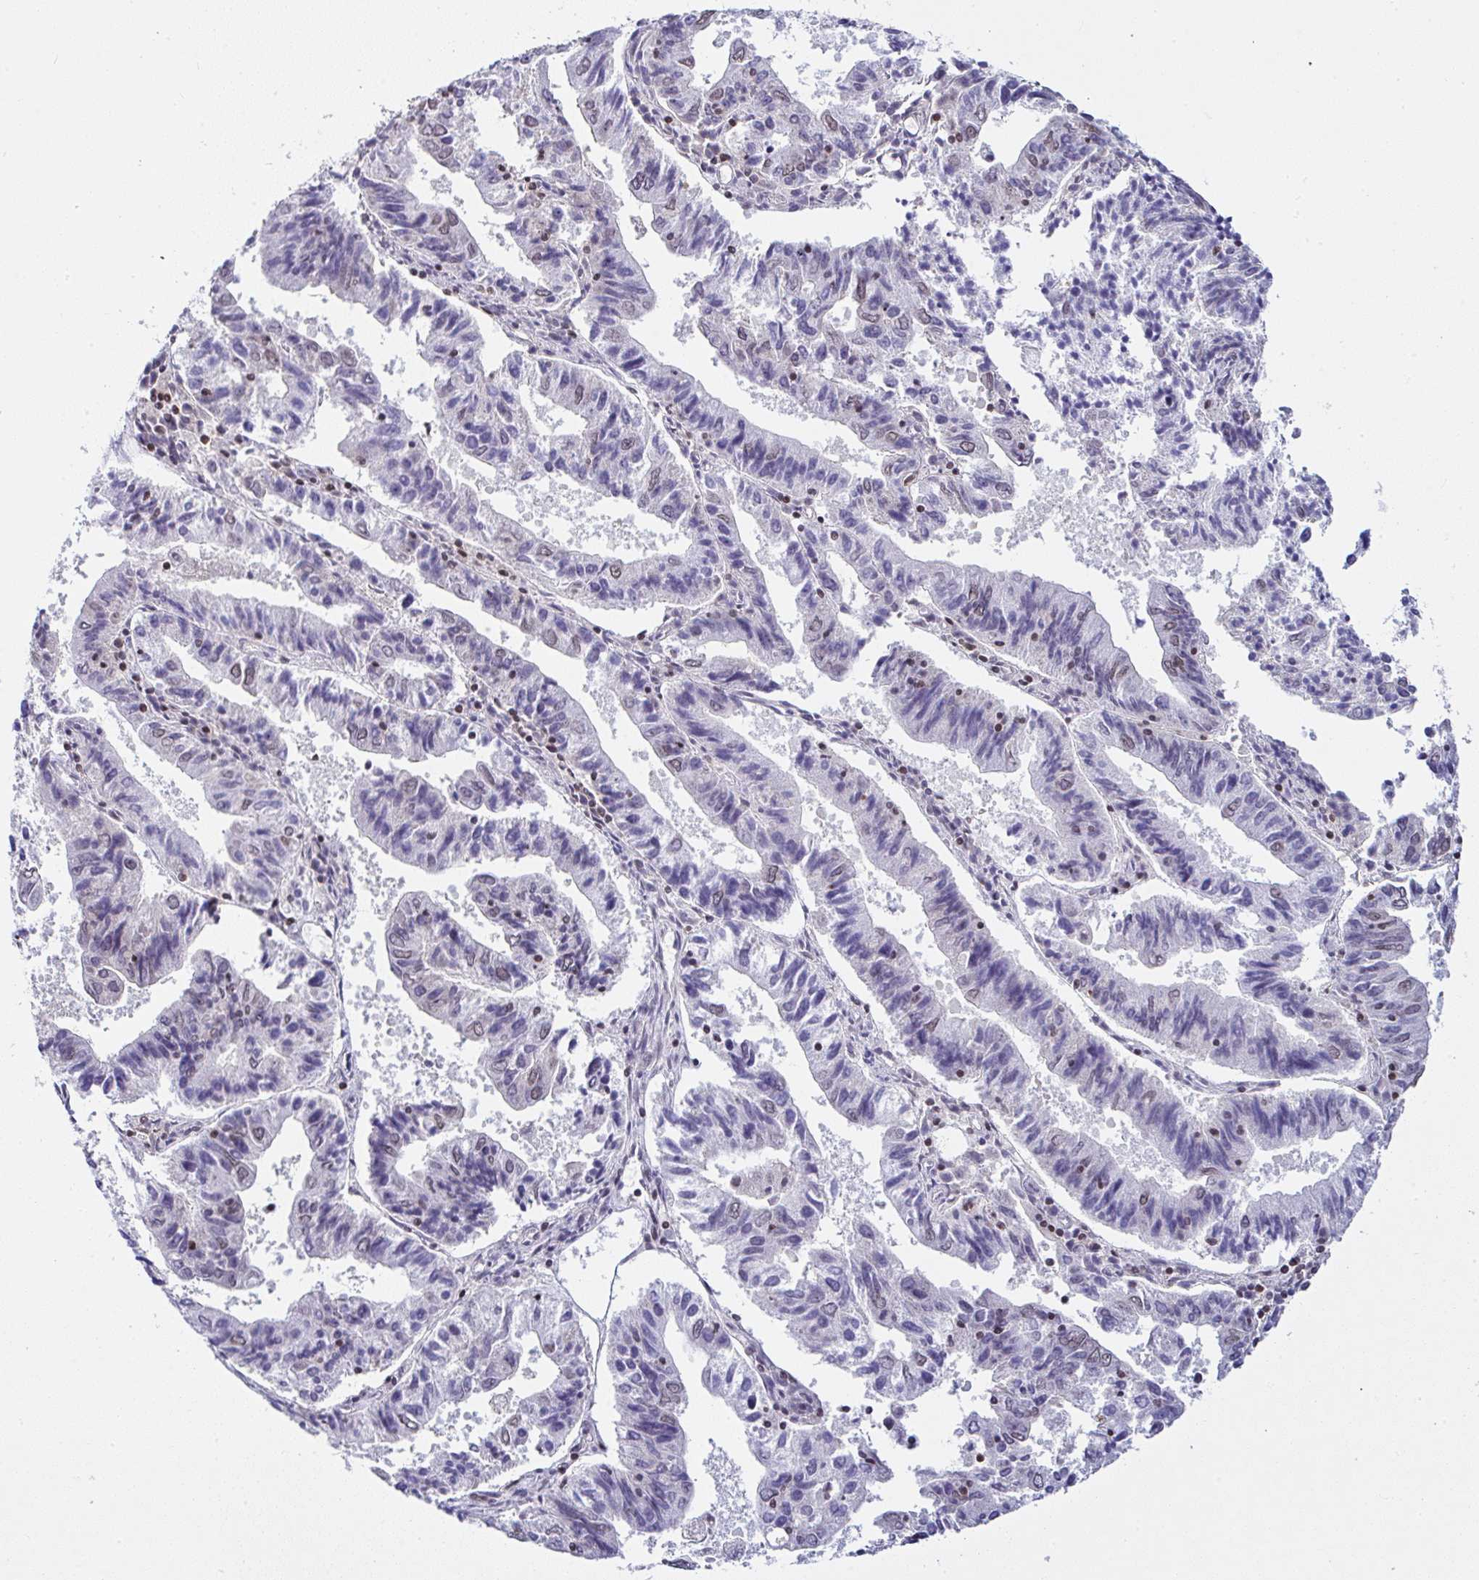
{"staining": {"intensity": "weak", "quantity": "<25%", "location": "nuclear"}, "tissue": "endometrial cancer", "cell_type": "Tumor cells", "image_type": "cancer", "snomed": [{"axis": "morphology", "description": "Adenocarcinoma, NOS"}, {"axis": "topography", "description": "Endometrium"}], "caption": "High power microscopy photomicrograph of an immunohistochemistry image of endometrial cancer, revealing no significant expression in tumor cells.", "gene": "DR1", "patient": {"sex": "female", "age": 82}}